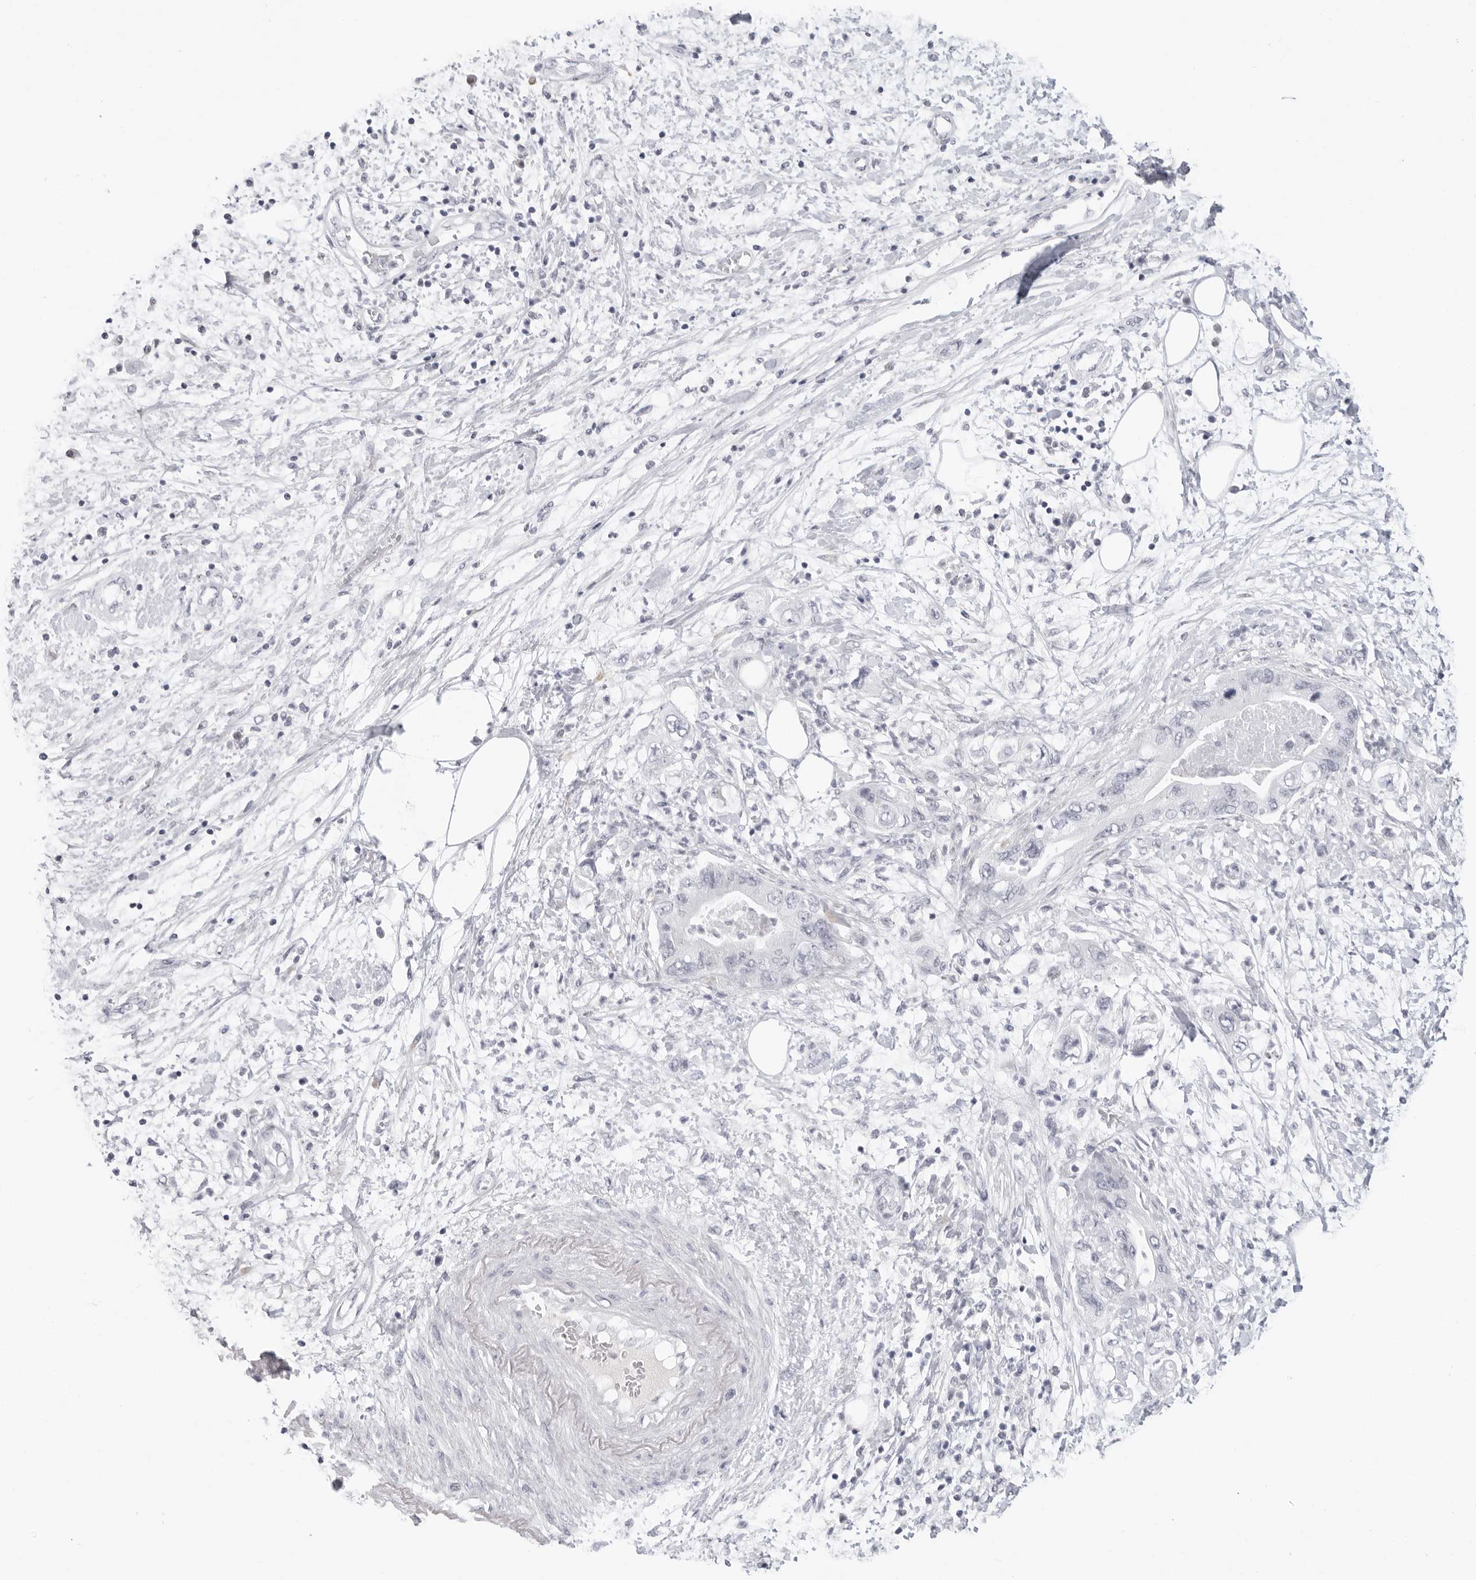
{"staining": {"intensity": "negative", "quantity": "none", "location": "none"}, "tissue": "pancreatic cancer", "cell_type": "Tumor cells", "image_type": "cancer", "snomed": [{"axis": "morphology", "description": "Adenocarcinoma, NOS"}, {"axis": "topography", "description": "Pancreas"}], "caption": "The IHC image has no significant positivity in tumor cells of pancreatic adenocarcinoma tissue. Brightfield microscopy of immunohistochemistry (IHC) stained with DAB (brown) and hematoxylin (blue), captured at high magnification.", "gene": "EDN2", "patient": {"sex": "female", "age": 73}}